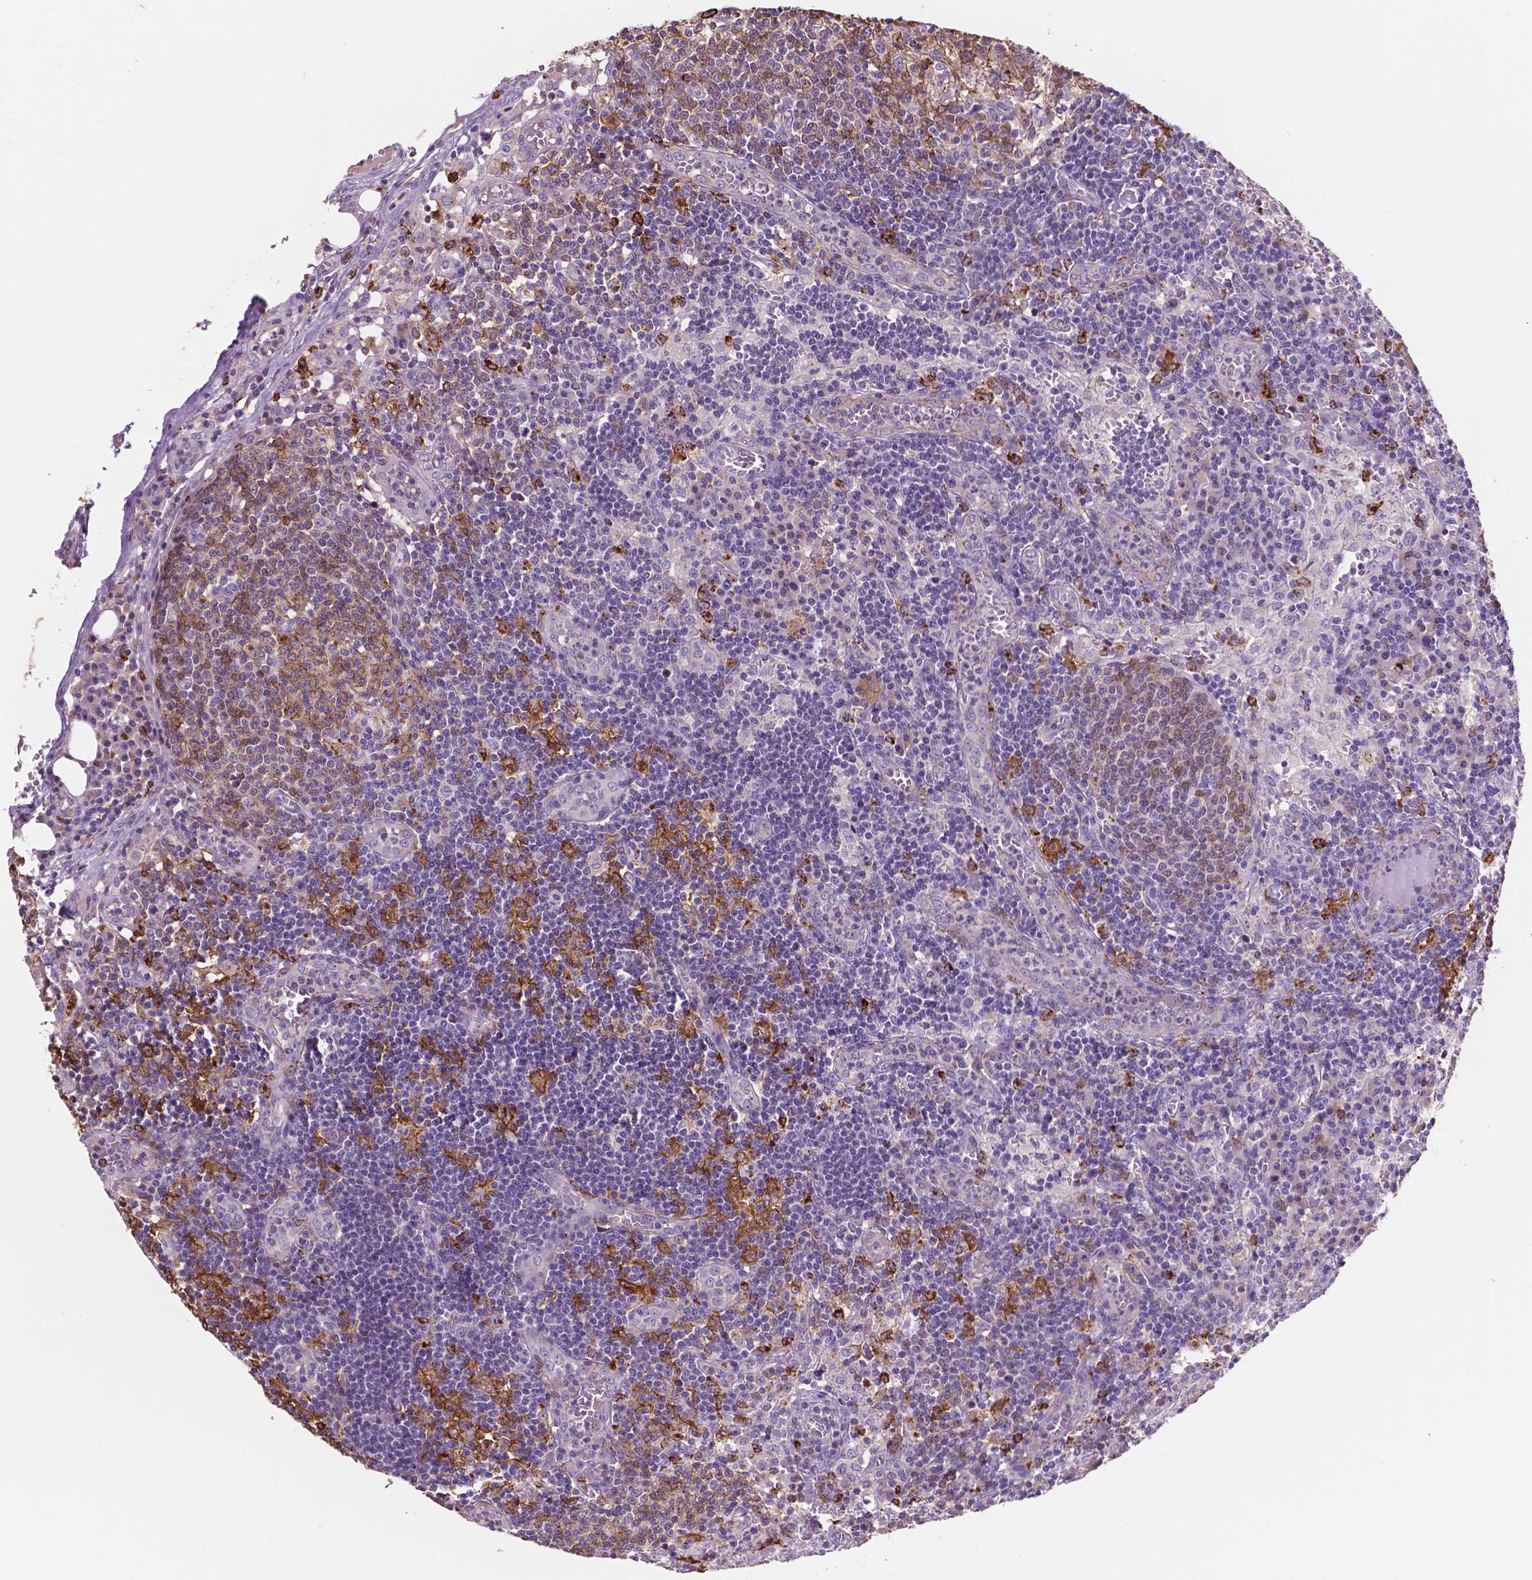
{"staining": {"intensity": "moderate", "quantity": "<25%", "location": "cytoplasmic/membranous"}, "tissue": "lymph node", "cell_type": "Germinal center cells", "image_type": "normal", "snomed": [{"axis": "morphology", "description": "Normal tissue, NOS"}, {"axis": "topography", "description": "Lymph node"}], "caption": "Lymph node stained for a protein exhibits moderate cytoplasmic/membranous positivity in germinal center cells. (Brightfield microscopy of DAB IHC at high magnification).", "gene": "MKRN2OS", "patient": {"sex": "male", "age": 62}}